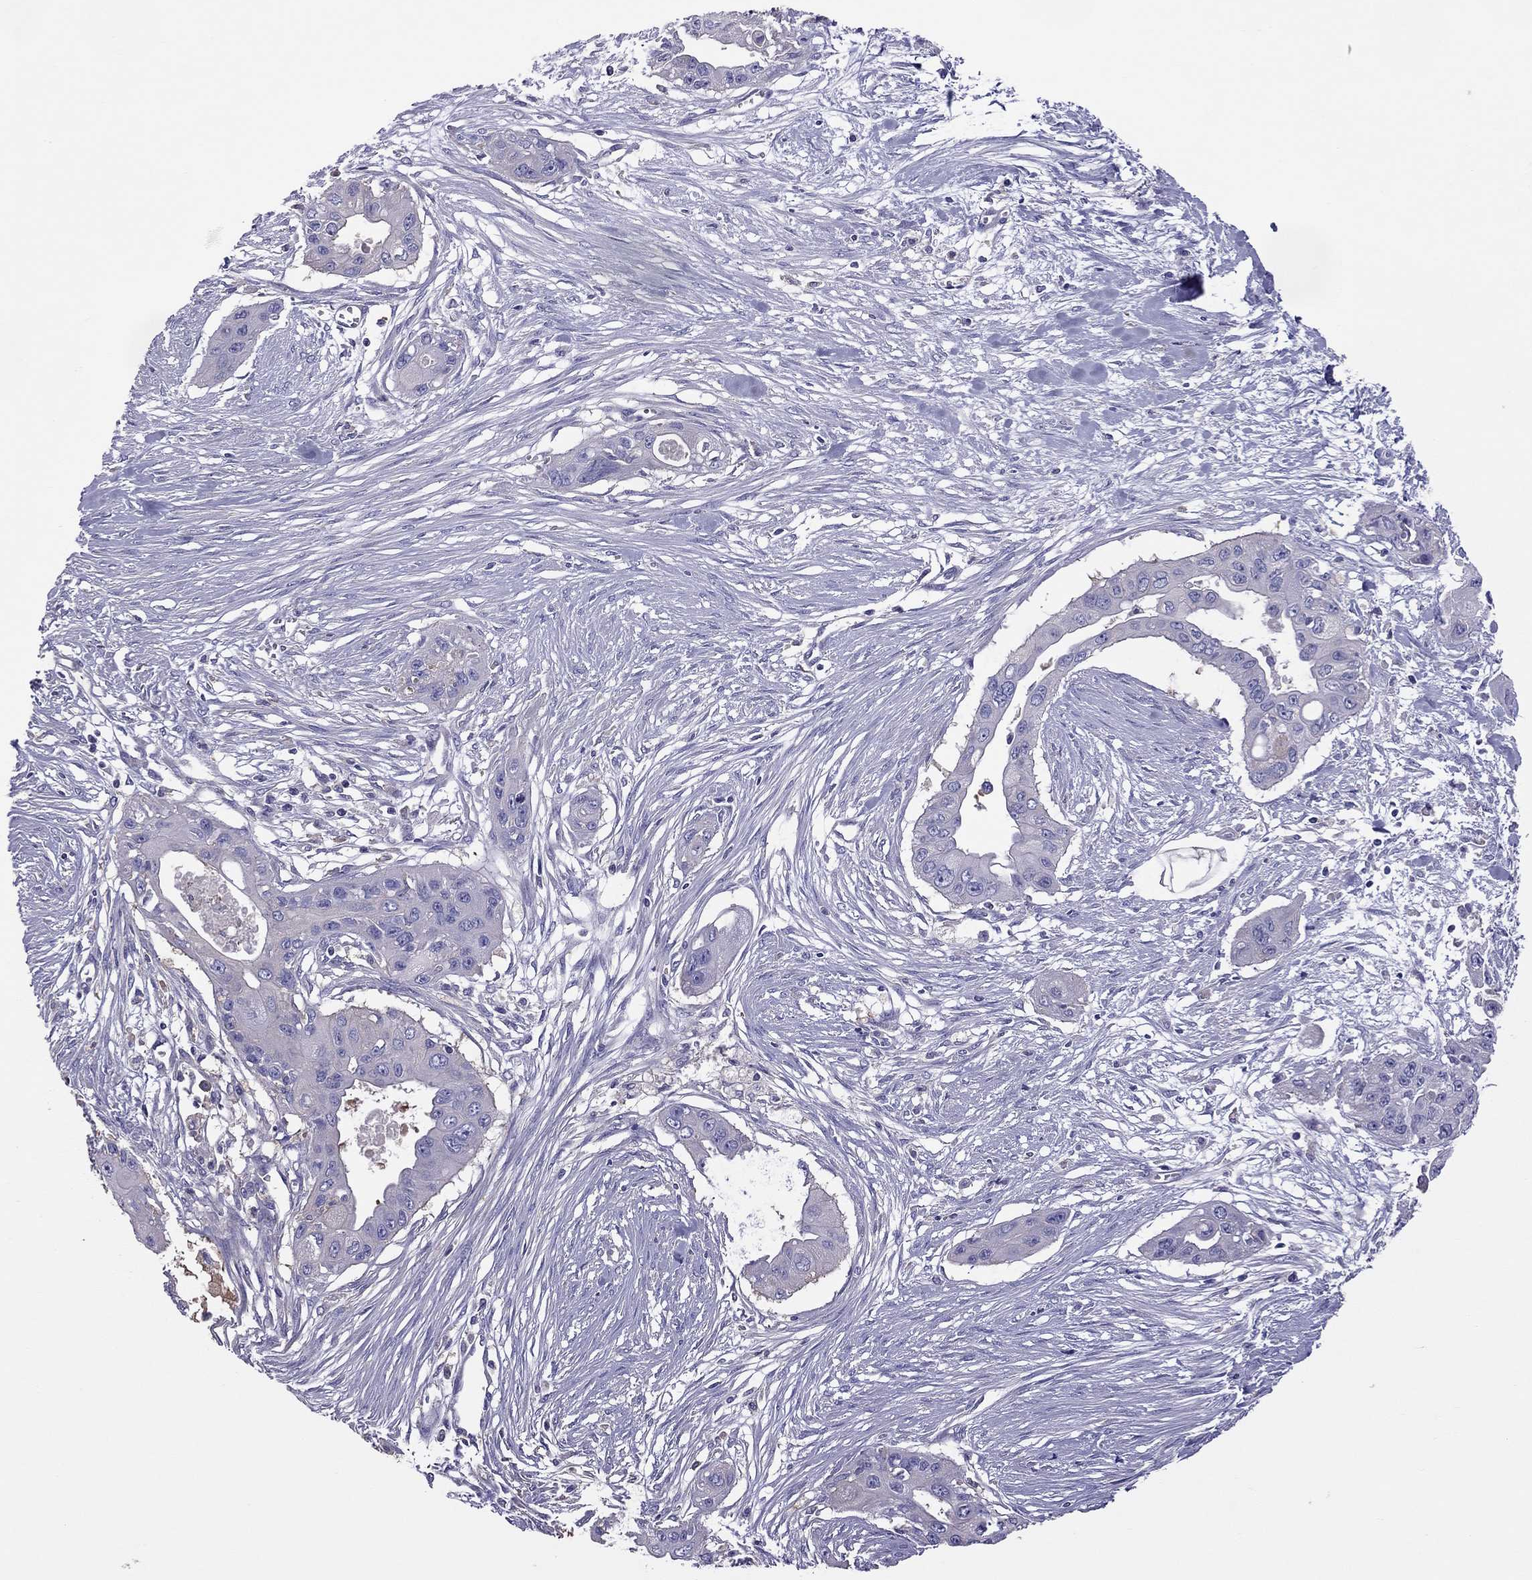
{"staining": {"intensity": "negative", "quantity": "none", "location": "none"}, "tissue": "pancreatic cancer", "cell_type": "Tumor cells", "image_type": "cancer", "snomed": [{"axis": "morphology", "description": "Adenocarcinoma, NOS"}, {"axis": "topography", "description": "Pancreas"}], "caption": "A high-resolution image shows immunohistochemistry staining of adenocarcinoma (pancreatic), which reveals no significant positivity in tumor cells.", "gene": "TEX22", "patient": {"sex": "male", "age": 60}}